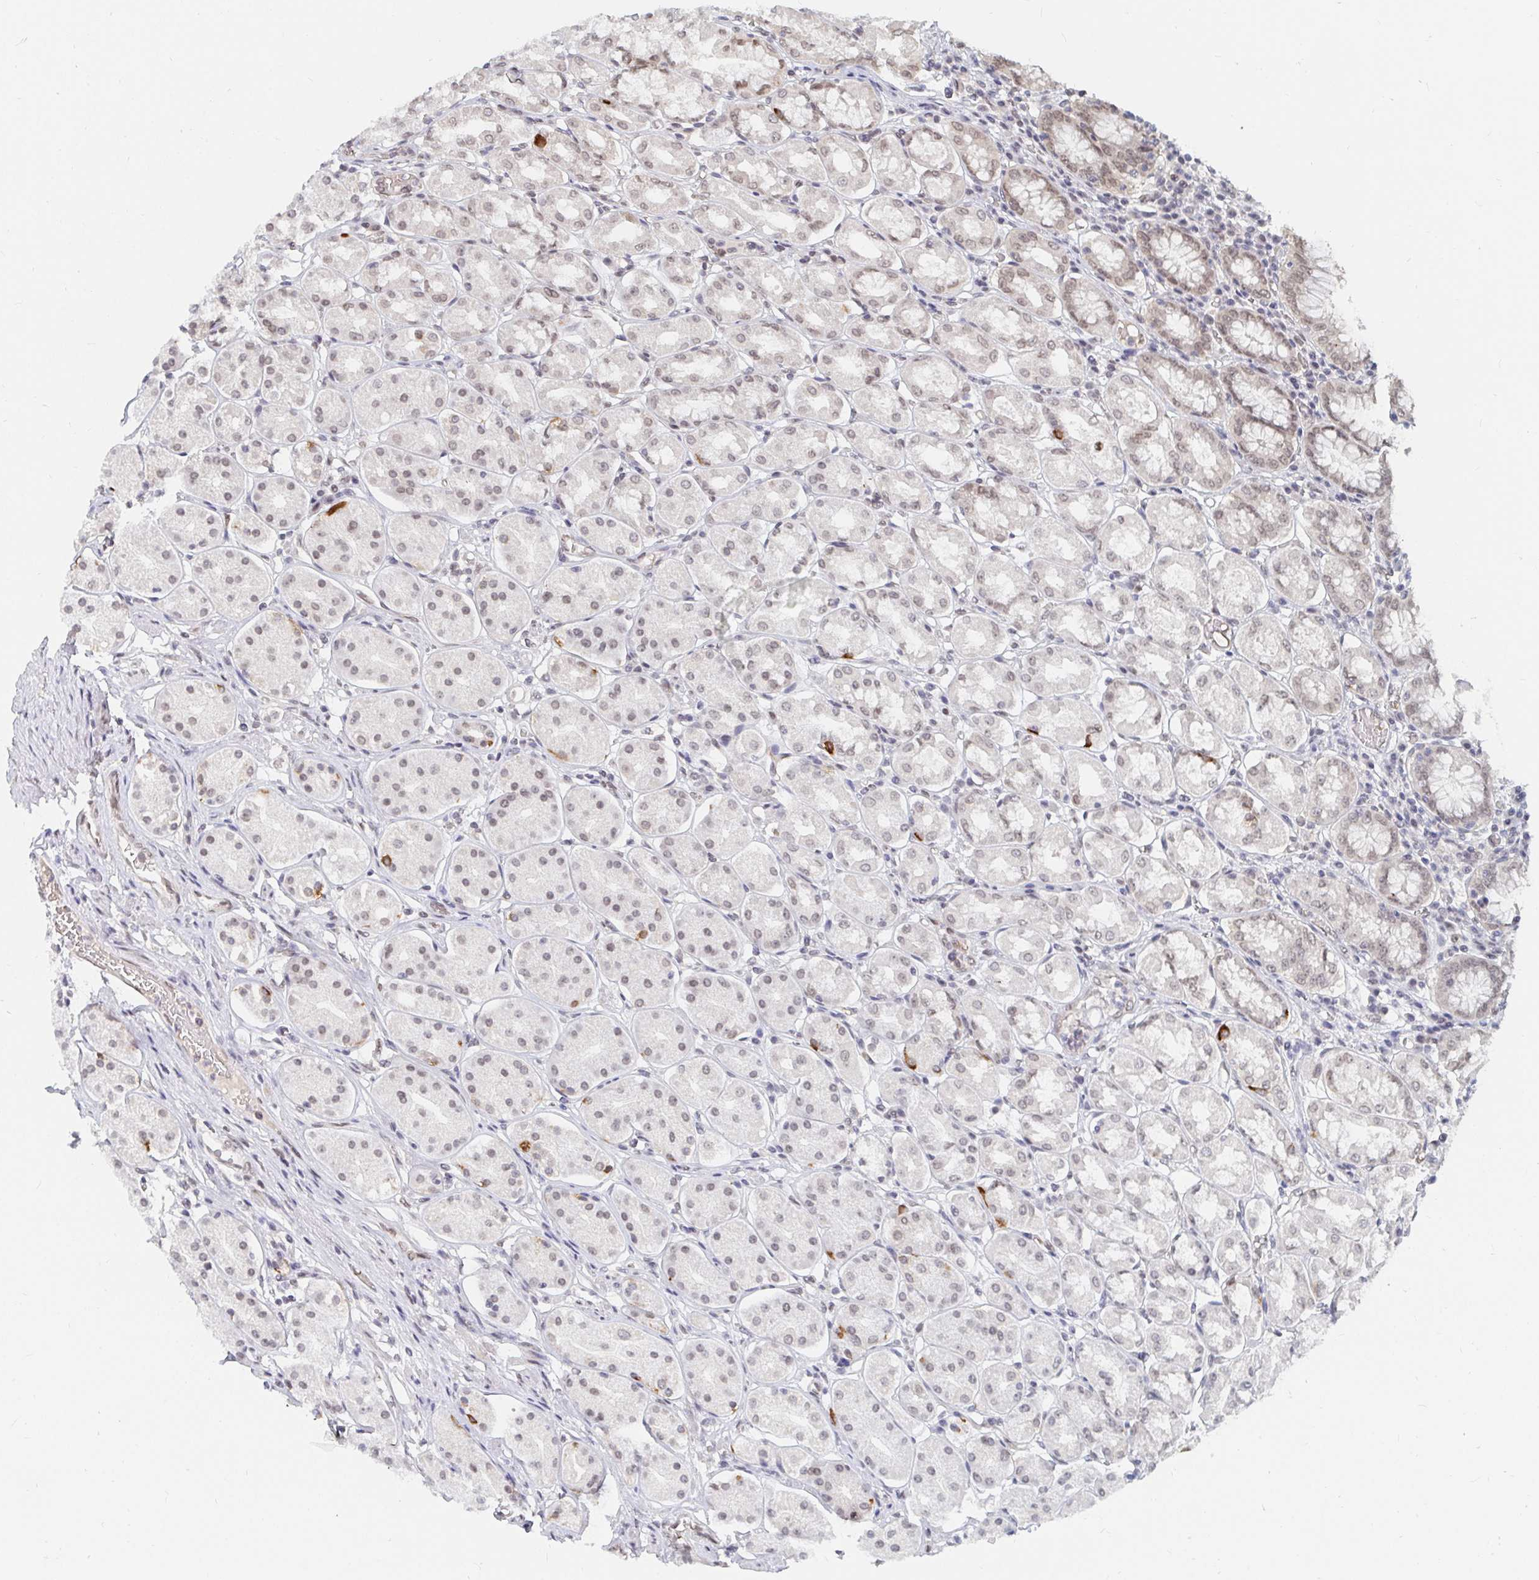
{"staining": {"intensity": "moderate", "quantity": "<25%", "location": "cytoplasmic/membranous,nuclear"}, "tissue": "stomach", "cell_type": "Glandular cells", "image_type": "normal", "snomed": [{"axis": "morphology", "description": "Normal tissue, NOS"}, {"axis": "topography", "description": "Stomach"}, {"axis": "topography", "description": "Stomach, lower"}], "caption": "The image exhibits a brown stain indicating the presence of a protein in the cytoplasmic/membranous,nuclear of glandular cells in stomach. (DAB (3,3'-diaminobenzidine) IHC with brightfield microscopy, high magnification).", "gene": "CHD2", "patient": {"sex": "female", "age": 56}}